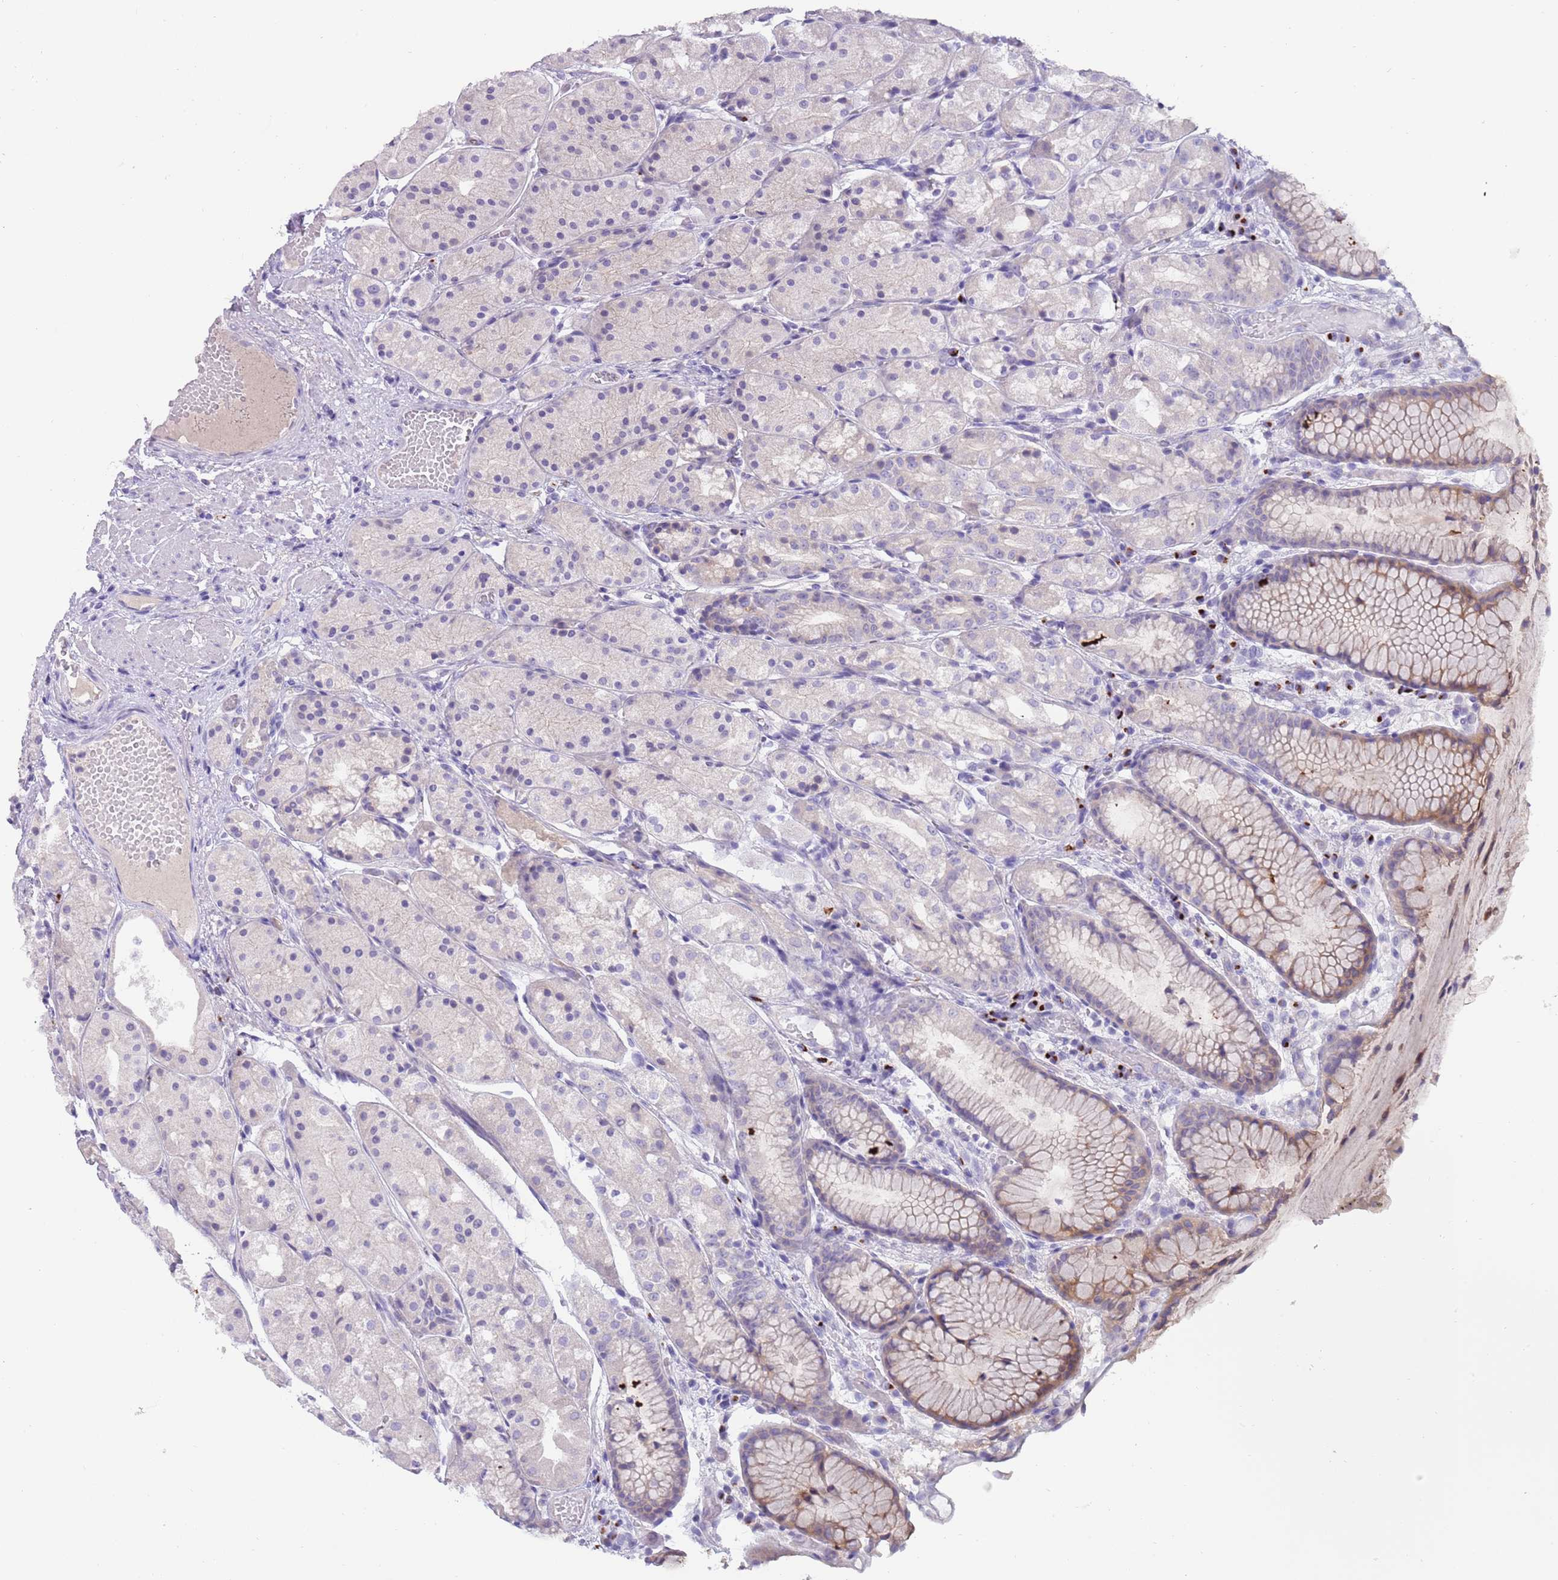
{"staining": {"intensity": "weak", "quantity": "<25%", "location": "cytoplasmic/membranous"}, "tissue": "stomach", "cell_type": "Glandular cells", "image_type": "normal", "snomed": [{"axis": "morphology", "description": "Normal tissue, NOS"}, {"axis": "topography", "description": "Stomach, upper"}], "caption": "Immunohistochemical staining of unremarkable stomach demonstrates no significant expression in glandular cells.", "gene": "C2CD3", "patient": {"sex": "male", "age": 72}}